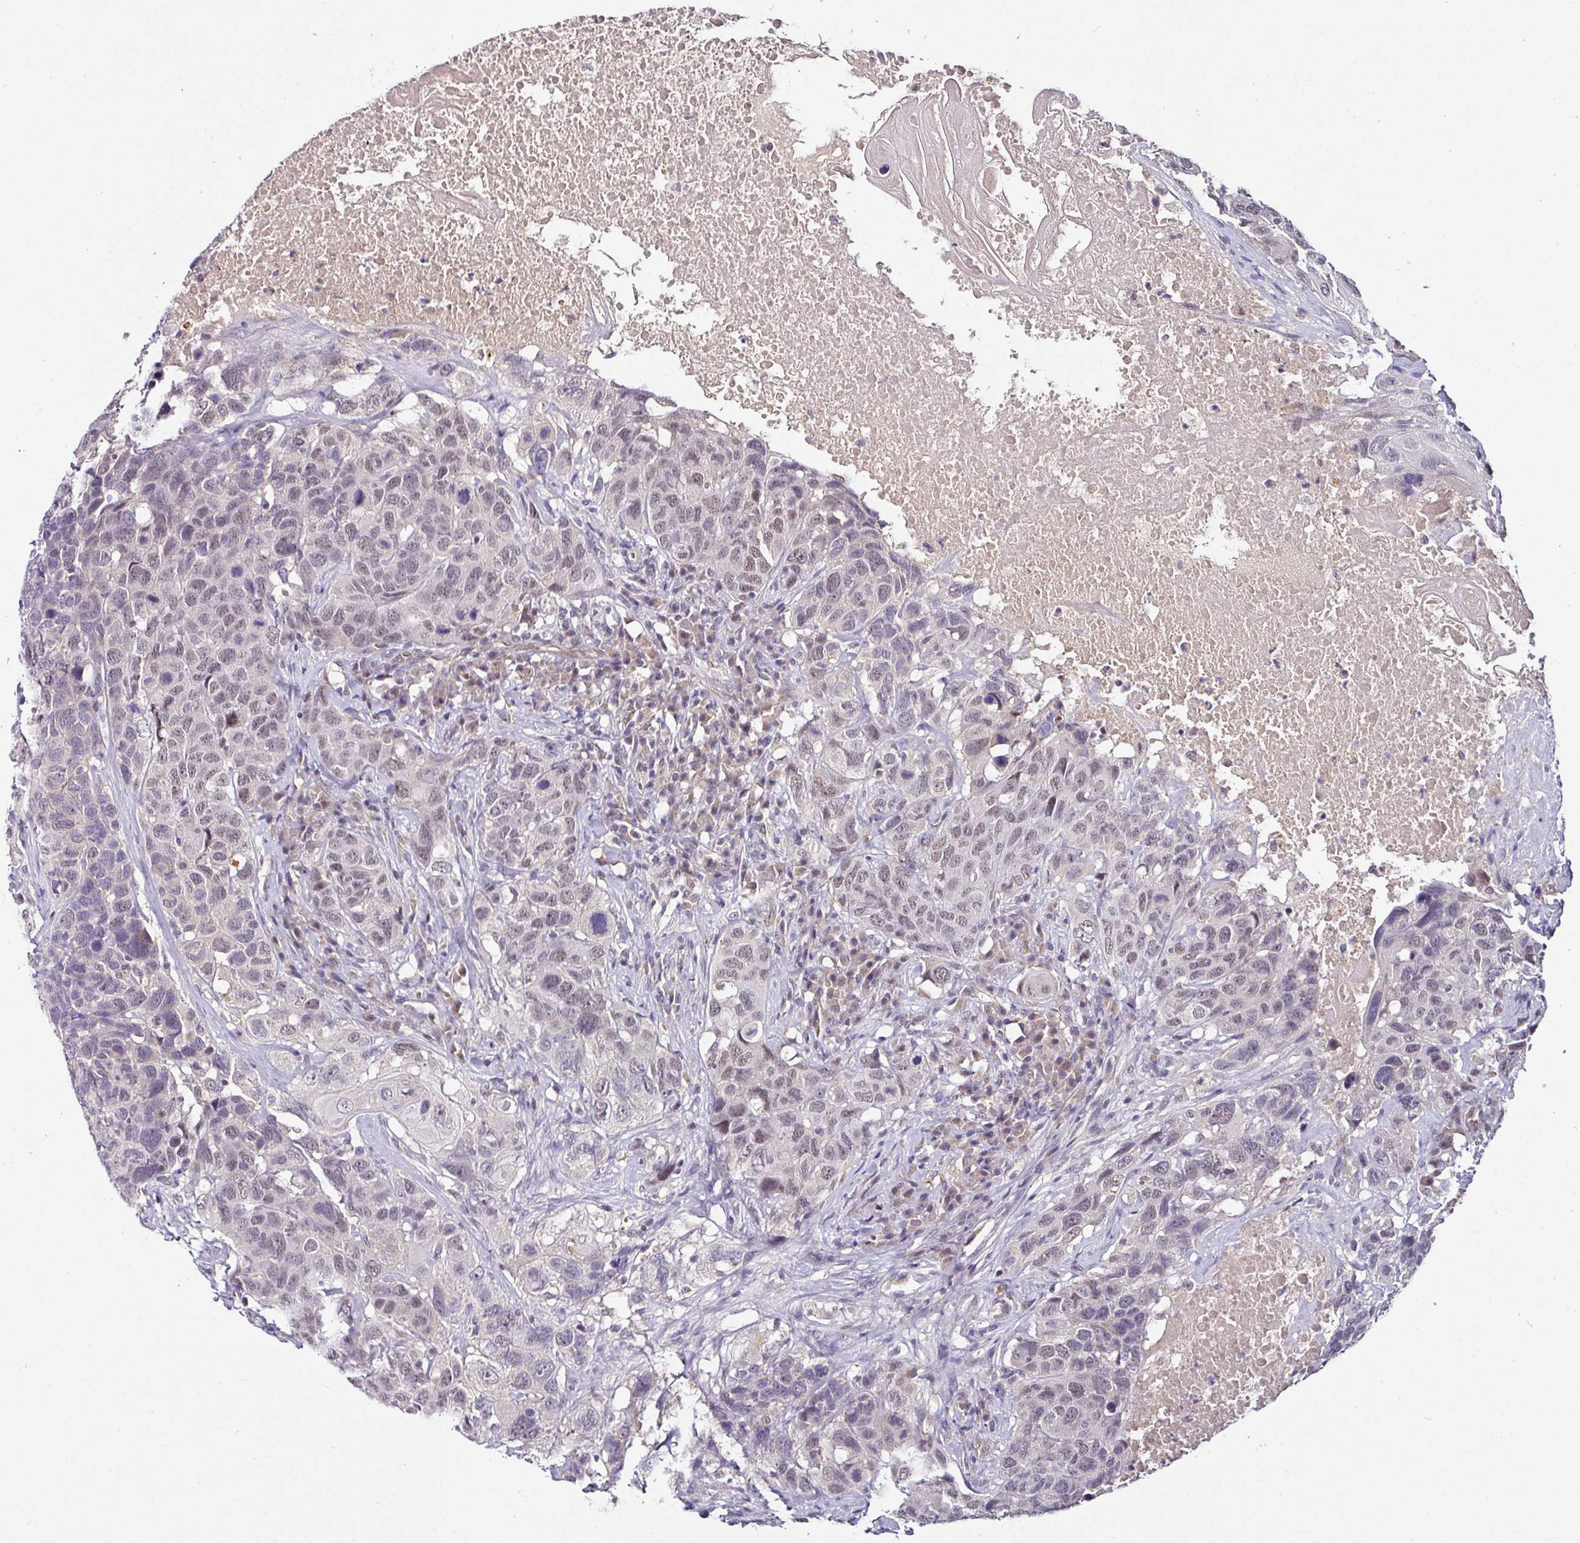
{"staining": {"intensity": "weak", "quantity": "<25%", "location": "nuclear"}, "tissue": "head and neck cancer", "cell_type": "Tumor cells", "image_type": "cancer", "snomed": [{"axis": "morphology", "description": "Squamous cell carcinoma, NOS"}, {"axis": "topography", "description": "Head-Neck"}], "caption": "Photomicrograph shows no protein positivity in tumor cells of squamous cell carcinoma (head and neck) tissue.", "gene": "NAPSA", "patient": {"sex": "male", "age": 66}}